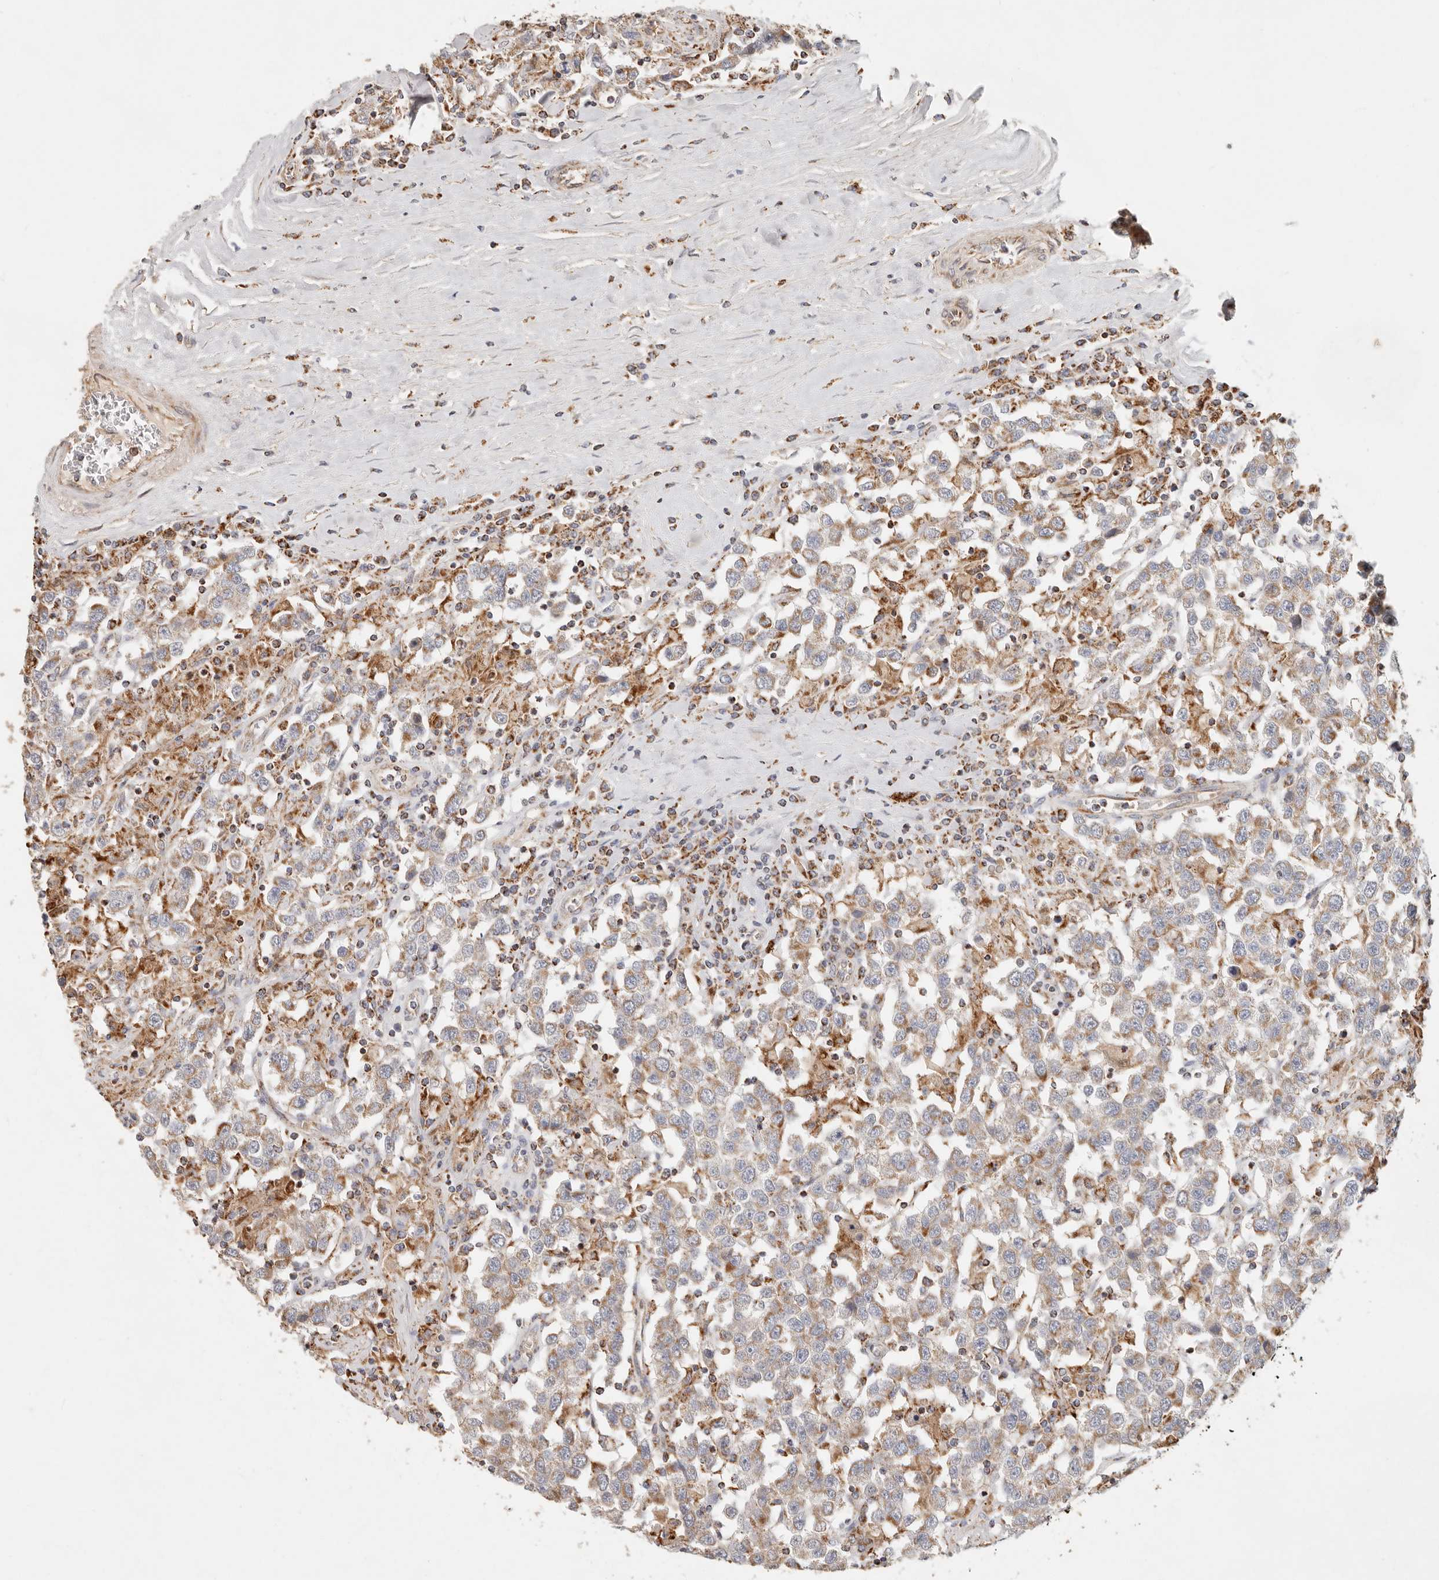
{"staining": {"intensity": "moderate", "quantity": ">75%", "location": "cytoplasmic/membranous"}, "tissue": "testis cancer", "cell_type": "Tumor cells", "image_type": "cancer", "snomed": [{"axis": "morphology", "description": "Seminoma, NOS"}, {"axis": "topography", "description": "Testis"}], "caption": "There is medium levels of moderate cytoplasmic/membranous staining in tumor cells of testis cancer (seminoma), as demonstrated by immunohistochemical staining (brown color).", "gene": "ARHGEF10L", "patient": {"sex": "male", "age": 41}}